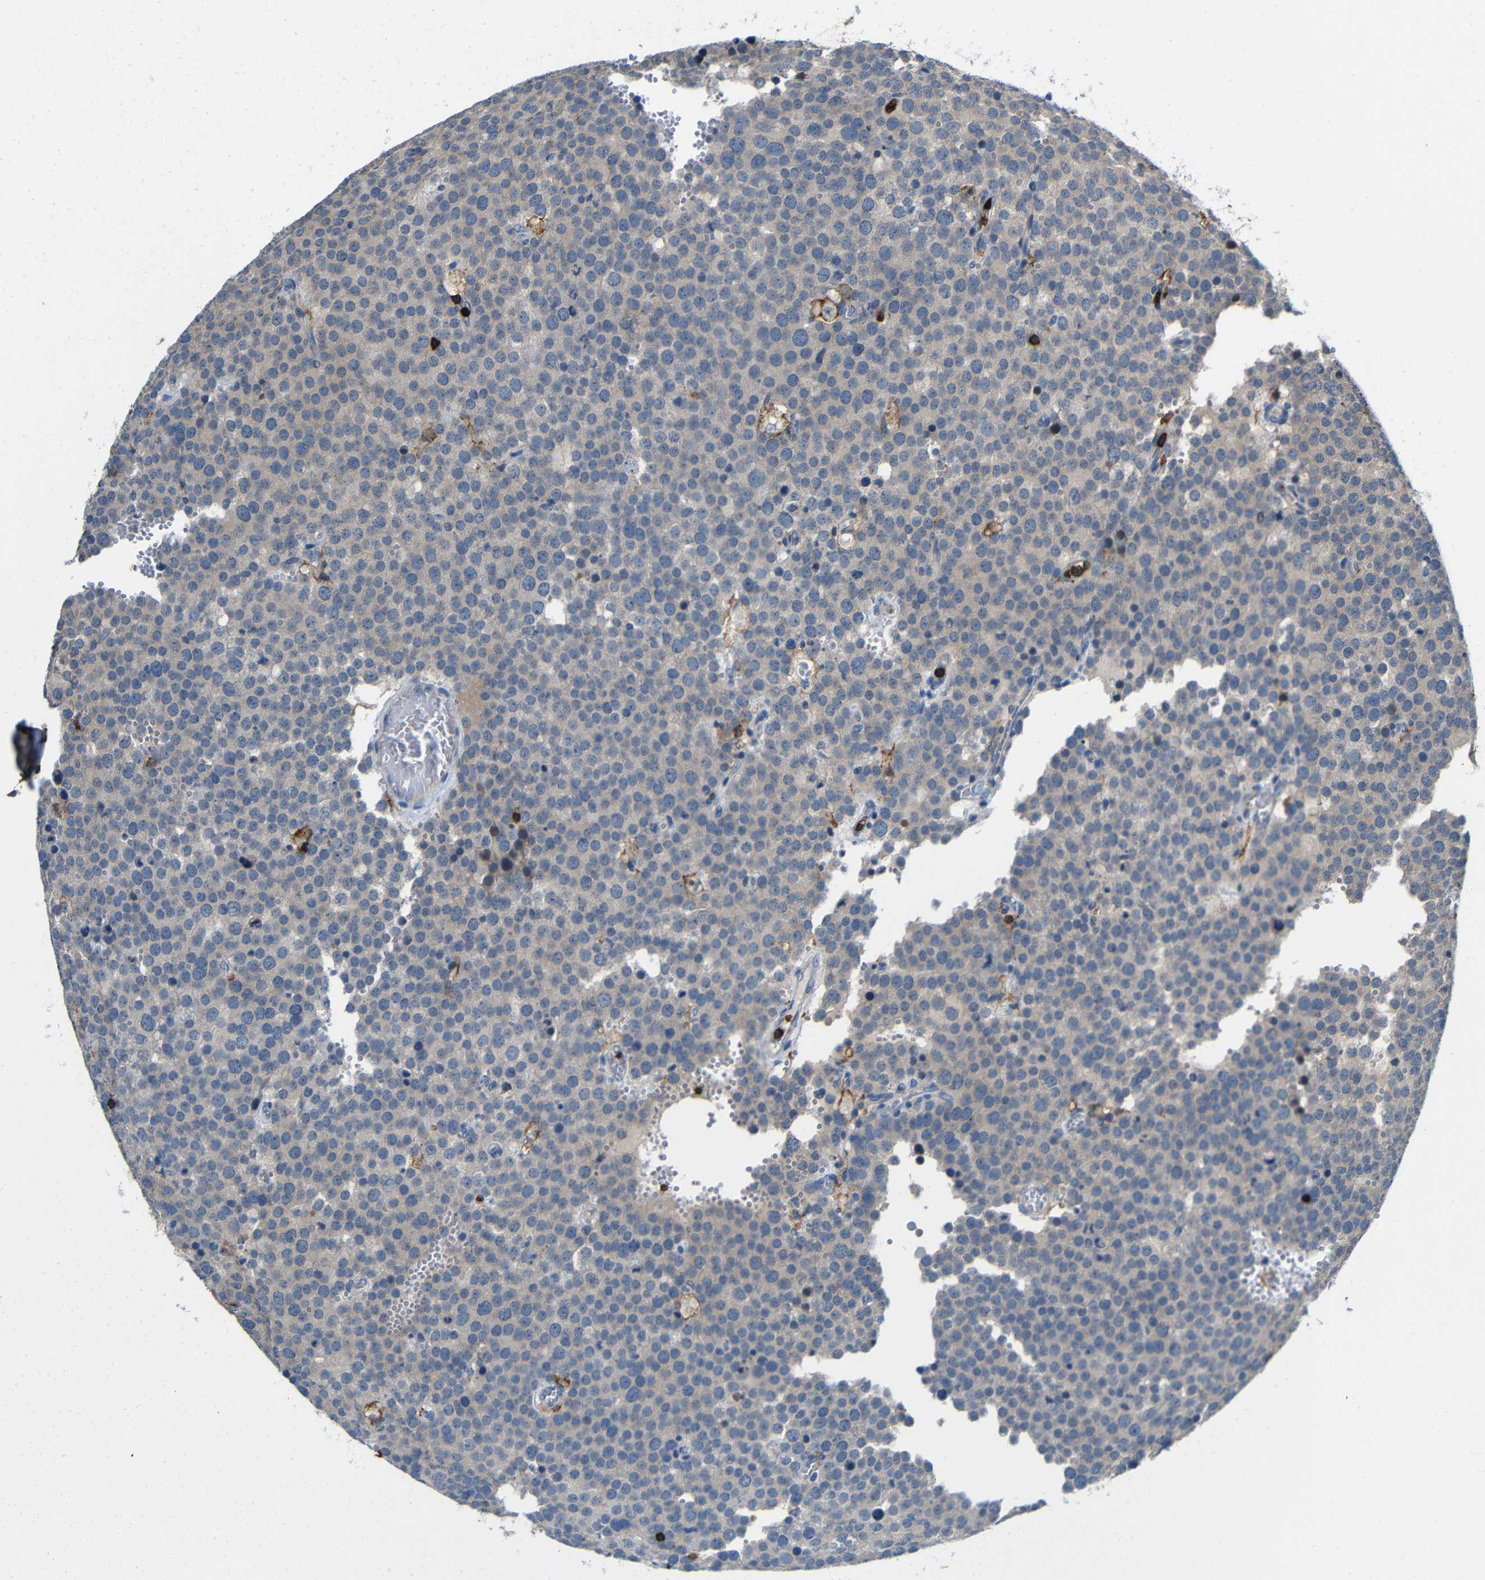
{"staining": {"intensity": "negative", "quantity": "none", "location": "none"}, "tissue": "testis cancer", "cell_type": "Tumor cells", "image_type": "cancer", "snomed": [{"axis": "morphology", "description": "Normal tissue, NOS"}, {"axis": "morphology", "description": "Seminoma, NOS"}, {"axis": "topography", "description": "Testis"}], "caption": "This is an IHC histopathology image of seminoma (testis). There is no expression in tumor cells.", "gene": "P2RY12", "patient": {"sex": "male", "age": 71}}